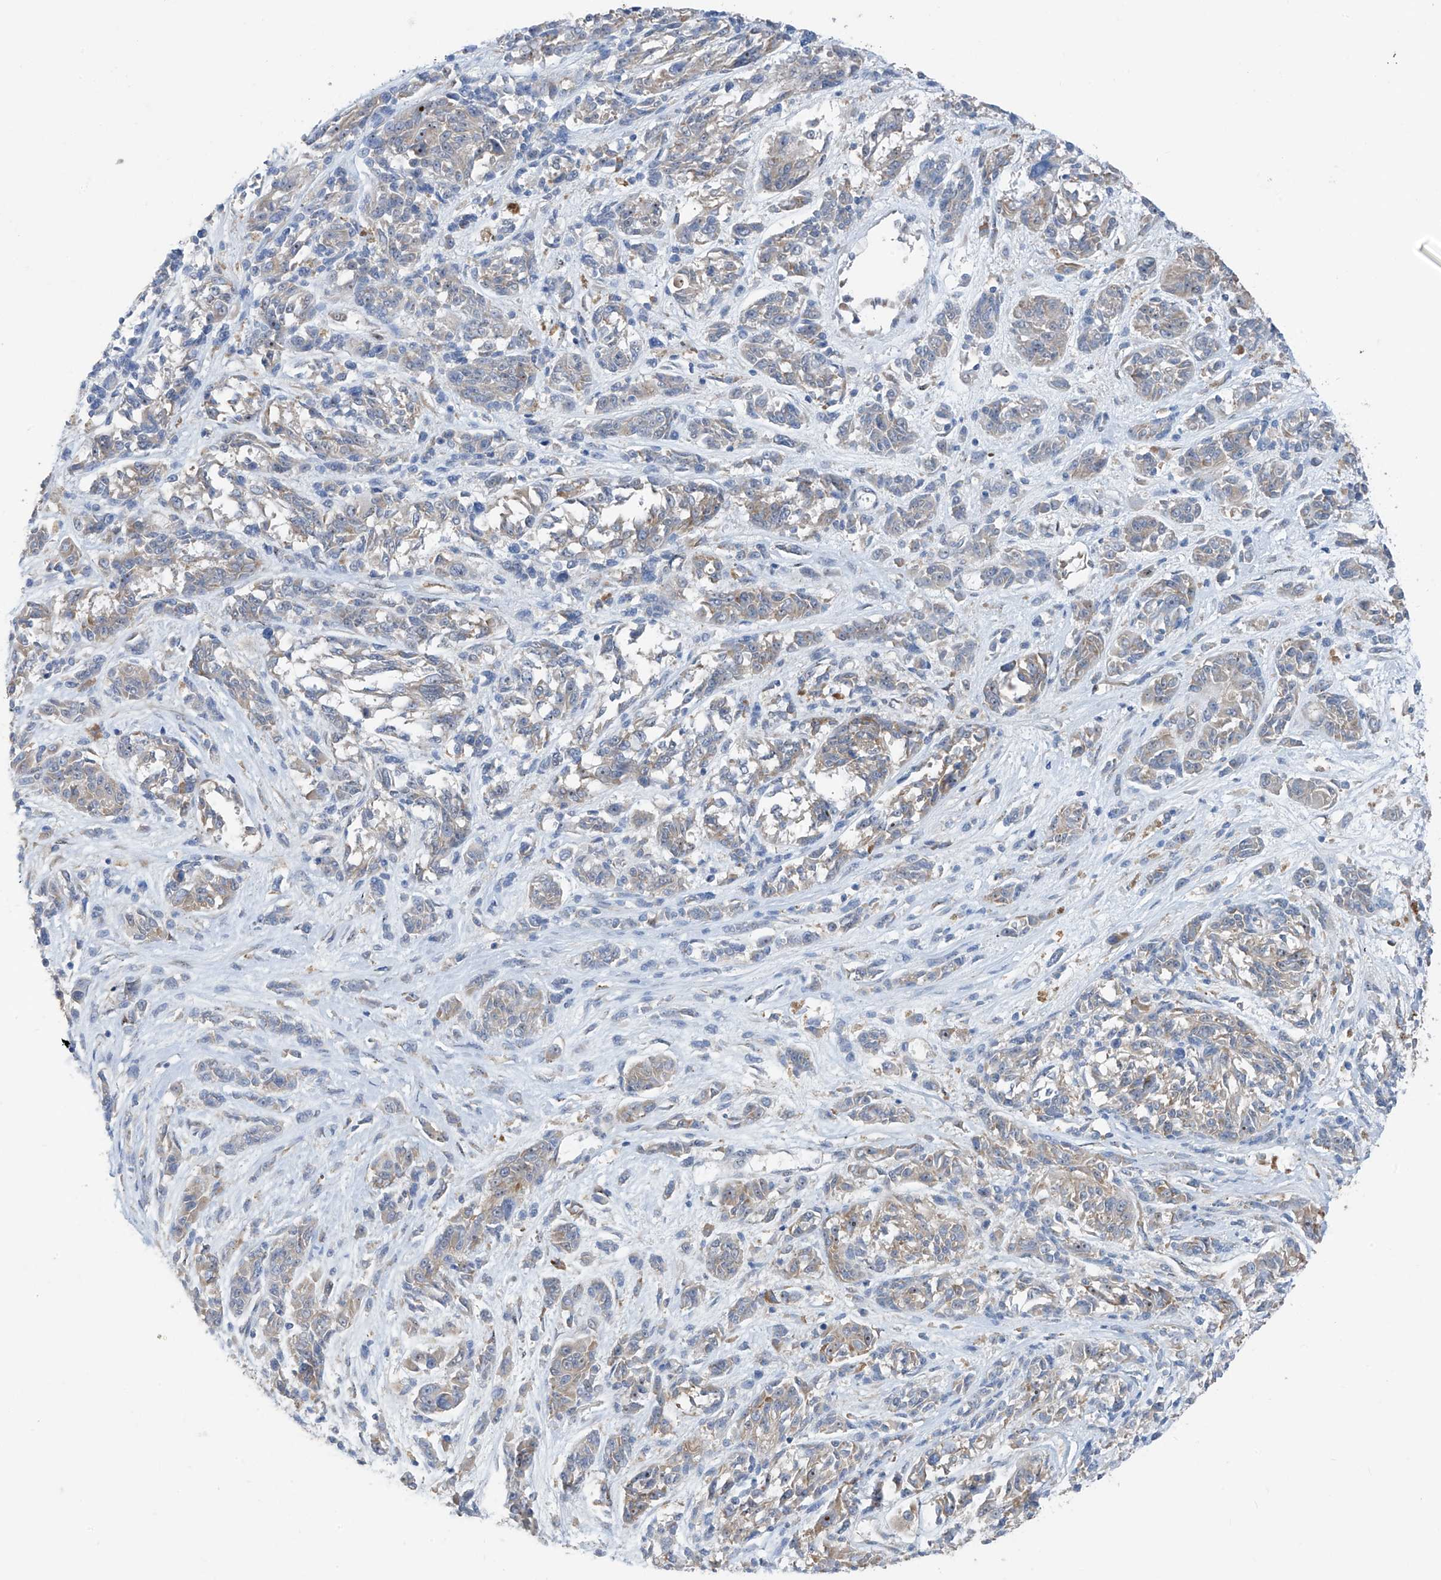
{"staining": {"intensity": "weak", "quantity": "25%-75%", "location": "cytoplasmic/membranous"}, "tissue": "melanoma", "cell_type": "Tumor cells", "image_type": "cancer", "snomed": [{"axis": "morphology", "description": "Malignant melanoma, NOS"}, {"axis": "topography", "description": "Skin"}], "caption": "Brown immunohistochemical staining in melanoma shows weak cytoplasmic/membranous expression in about 25%-75% of tumor cells. (brown staining indicates protein expression, while blue staining denotes nuclei).", "gene": "RPL4", "patient": {"sex": "male", "age": 53}}